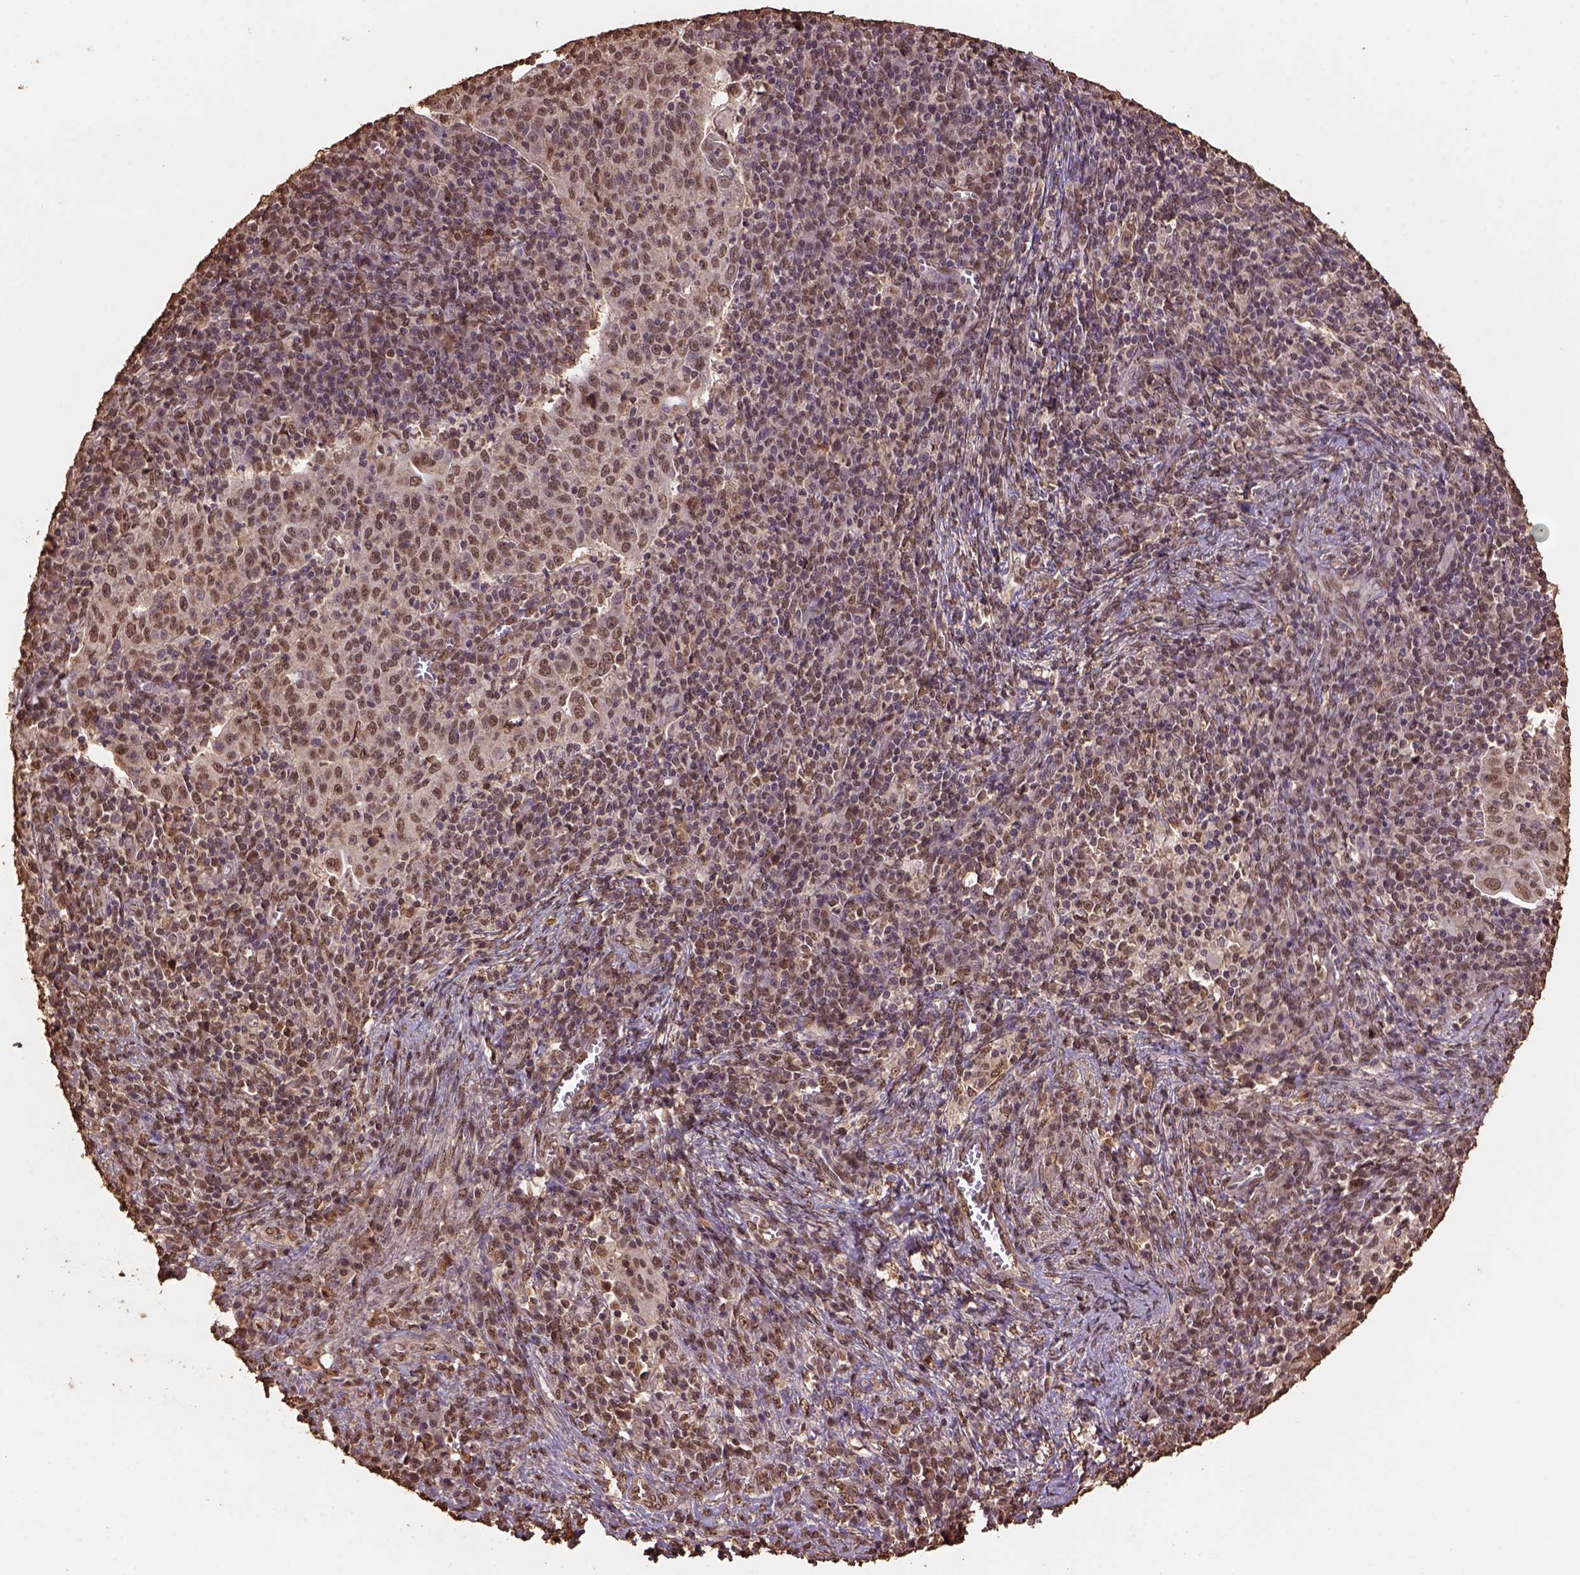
{"staining": {"intensity": "moderate", "quantity": ">75%", "location": "nuclear"}, "tissue": "cervical cancer", "cell_type": "Tumor cells", "image_type": "cancer", "snomed": [{"axis": "morphology", "description": "Squamous cell carcinoma, NOS"}, {"axis": "topography", "description": "Cervix"}], "caption": "A high-resolution histopathology image shows IHC staining of cervical squamous cell carcinoma, which shows moderate nuclear positivity in approximately >75% of tumor cells.", "gene": "CSTF2T", "patient": {"sex": "female", "age": 39}}